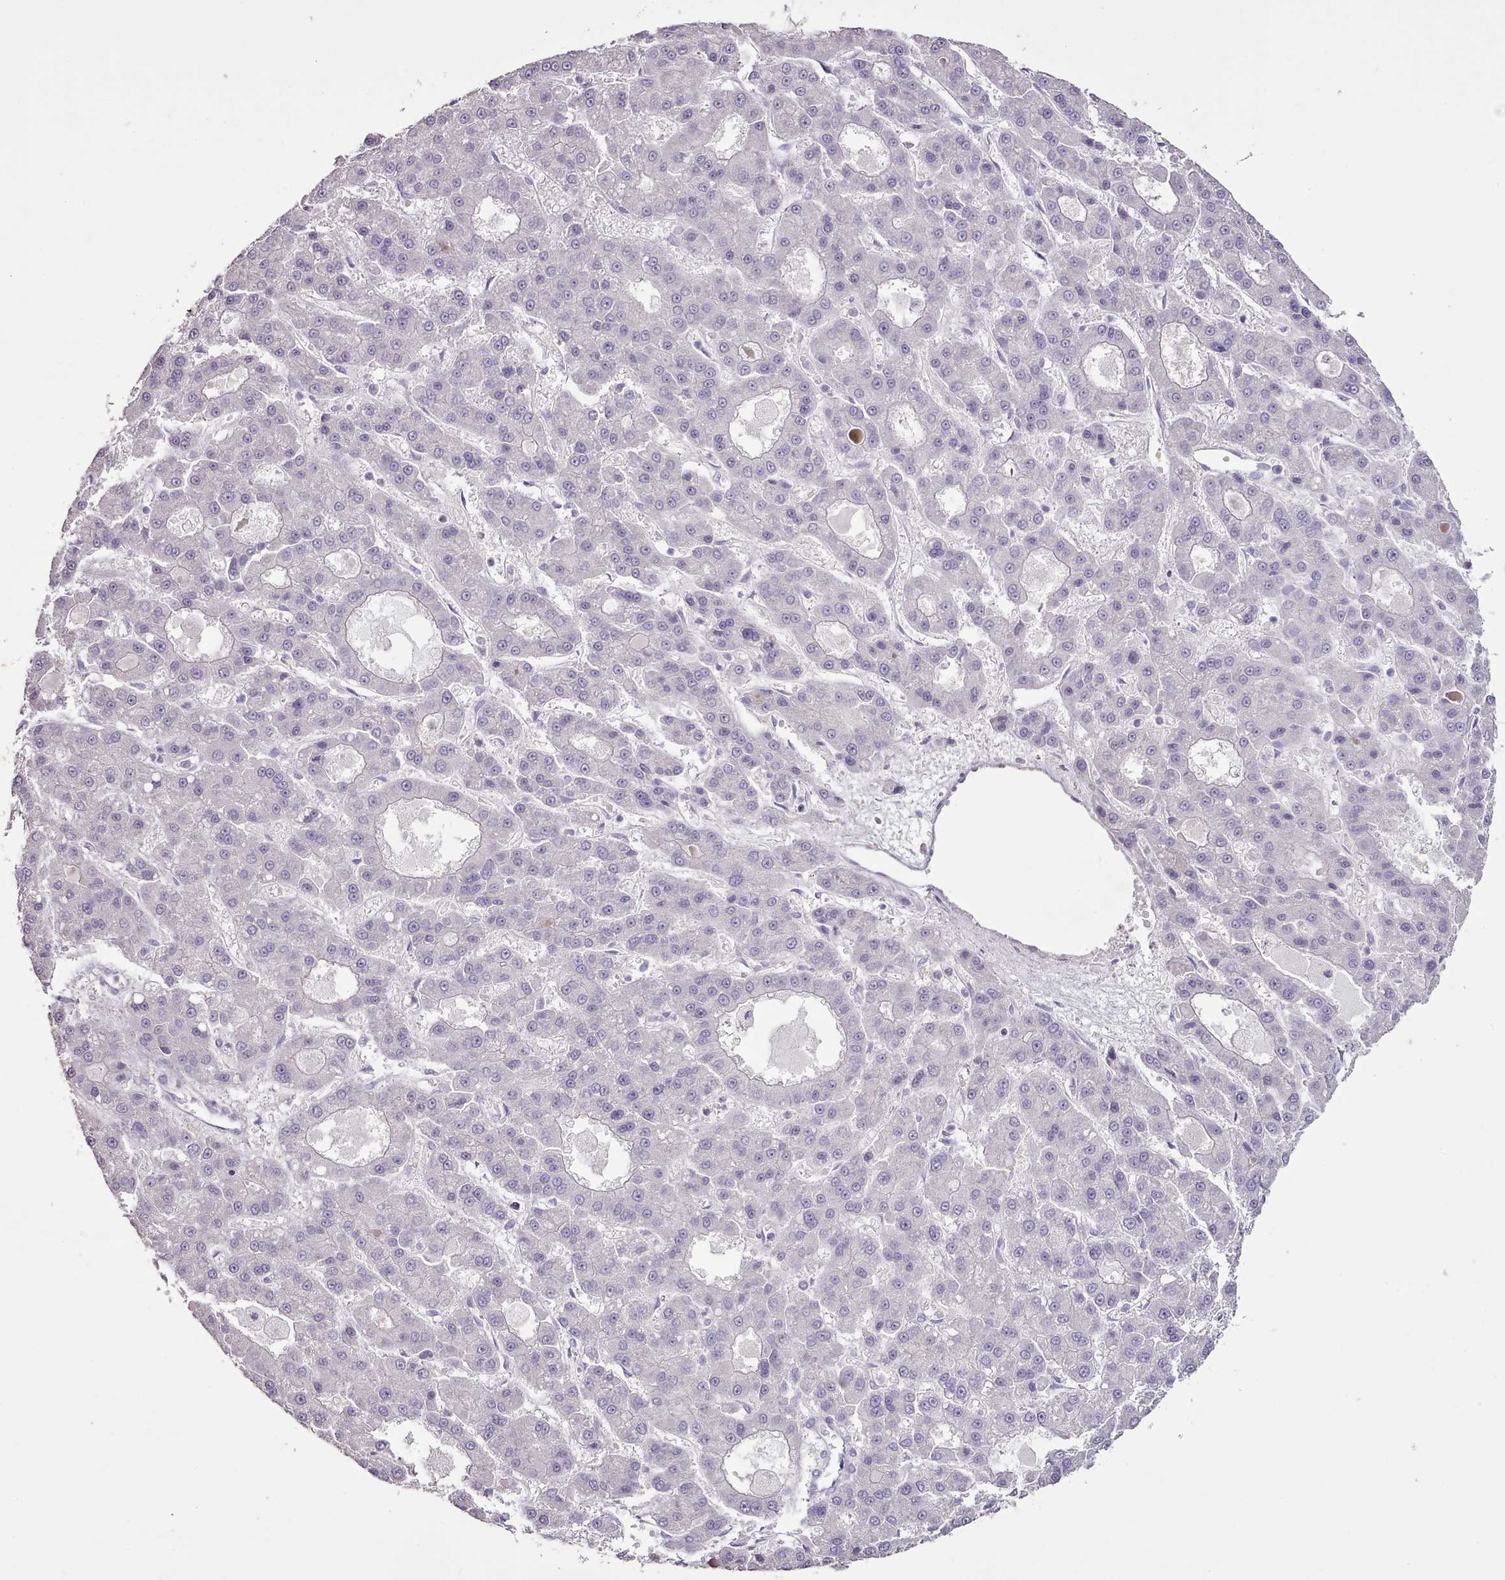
{"staining": {"intensity": "negative", "quantity": "none", "location": "none"}, "tissue": "liver cancer", "cell_type": "Tumor cells", "image_type": "cancer", "snomed": [{"axis": "morphology", "description": "Carcinoma, Hepatocellular, NOS"}, {"axis": "topography", "description": "Liver"}], "caption": "Liver cancer (hepatocellular carcinoma) stained for a protein using immunohistochemistry shows no positivity tumor cells.", "gene": "BLOC1S2", "patient": {"sex": "male", "age": 70}}